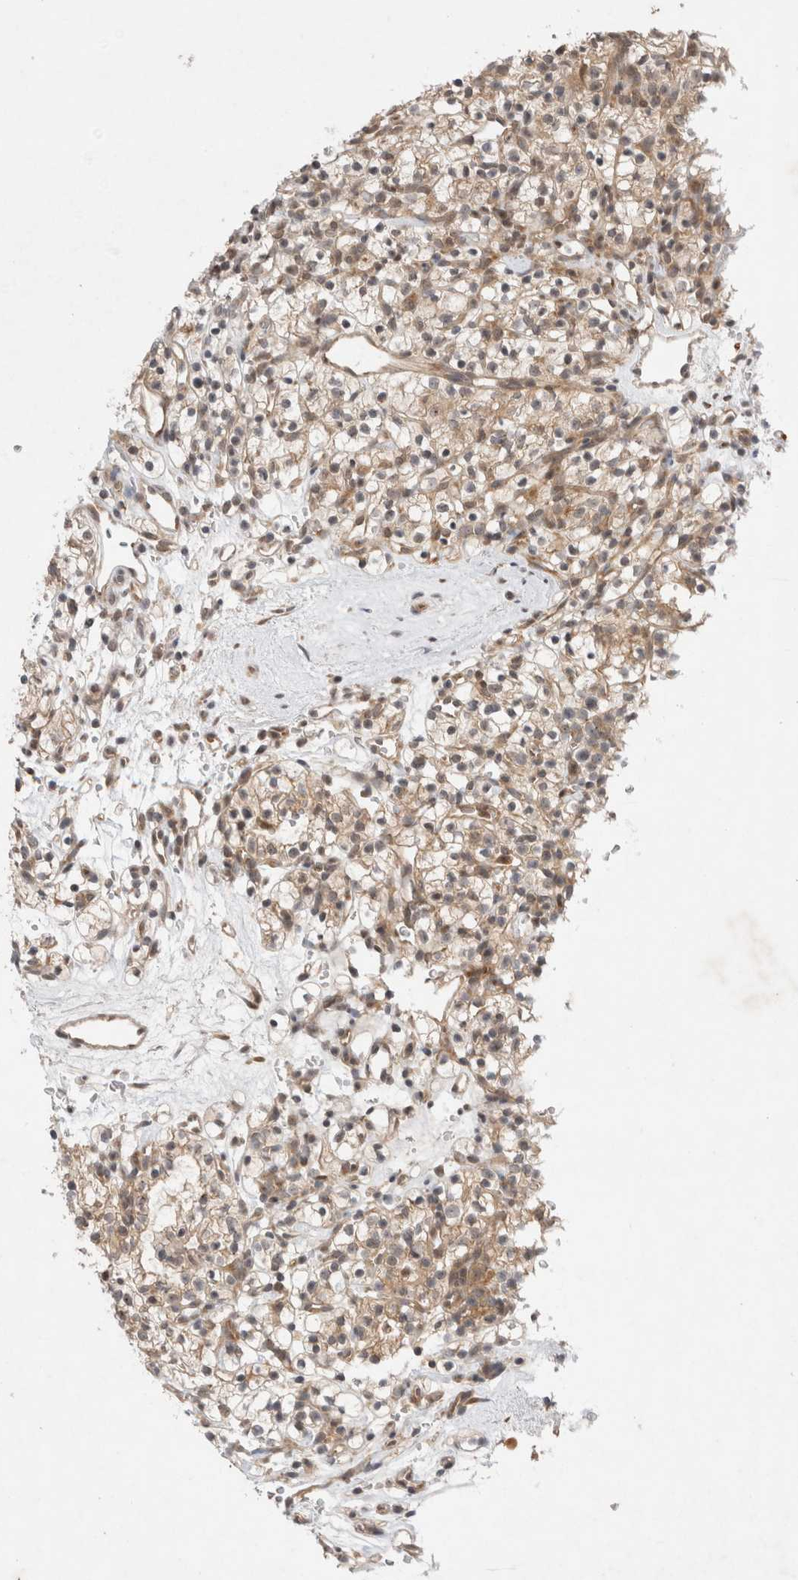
{"staining": {"intensity": "weak", "quantity": "25%-75%", "location": "cytoplasmic/membranous"}, "tissue": "renal cancer", "cell_type": "Tumor cells", "image_type": "cancer", "snomed": [{"axis": "morphology", "description": "Adenocarcinoma, NOS"}, {"axis": "topography", "description": "Kidney"}], "caption": "Immunohistochemistry photomicrograph of human renal adenocarcinoma stained for a protein (brown), which displays low levels of weak cytoplasmic/membranous expression in about 25%-75% of tumor cells.", "gene": "EIF3E", "patient": {"sex": "female", "age": 57}}